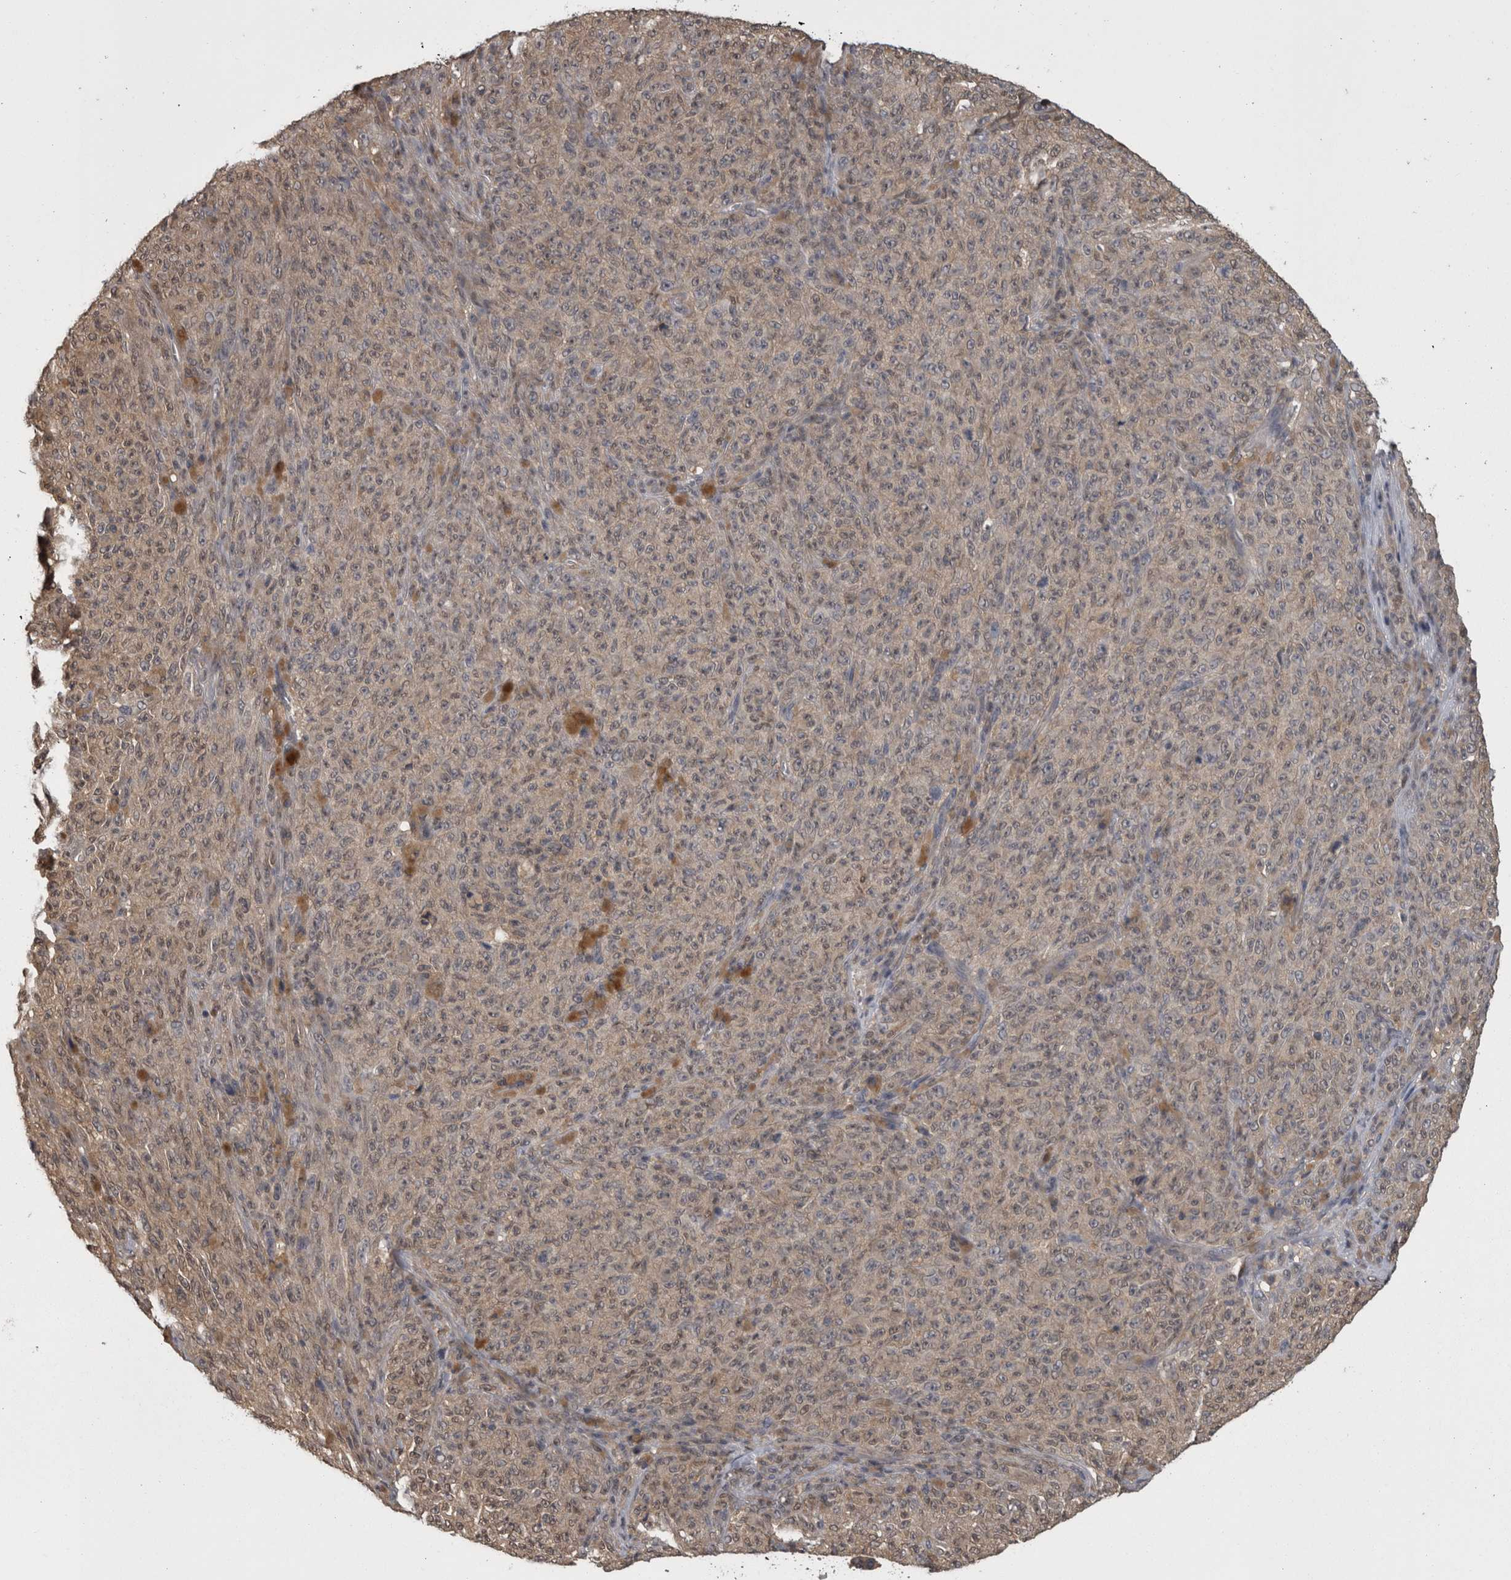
{"staining": {"intensity": "weak", "quantity": ">75%", "location": "cytoplasmic/membranous"}, "tissue": "melanoma", "cell_type": "Tumor cells", "image_type": "cancer", "snomed": [{"axis": "morphology", "description": "Malignant melanoma, NOS"}, {"axis": "topography", "description": "Skin"}], "caption": "Tumor cells exhibit low levels of weak cytoplasmic/membranous staining in about >75% of cells in human melanoma.", "gene": "APRT", "patient": {"sex": "female", "age": 82}}